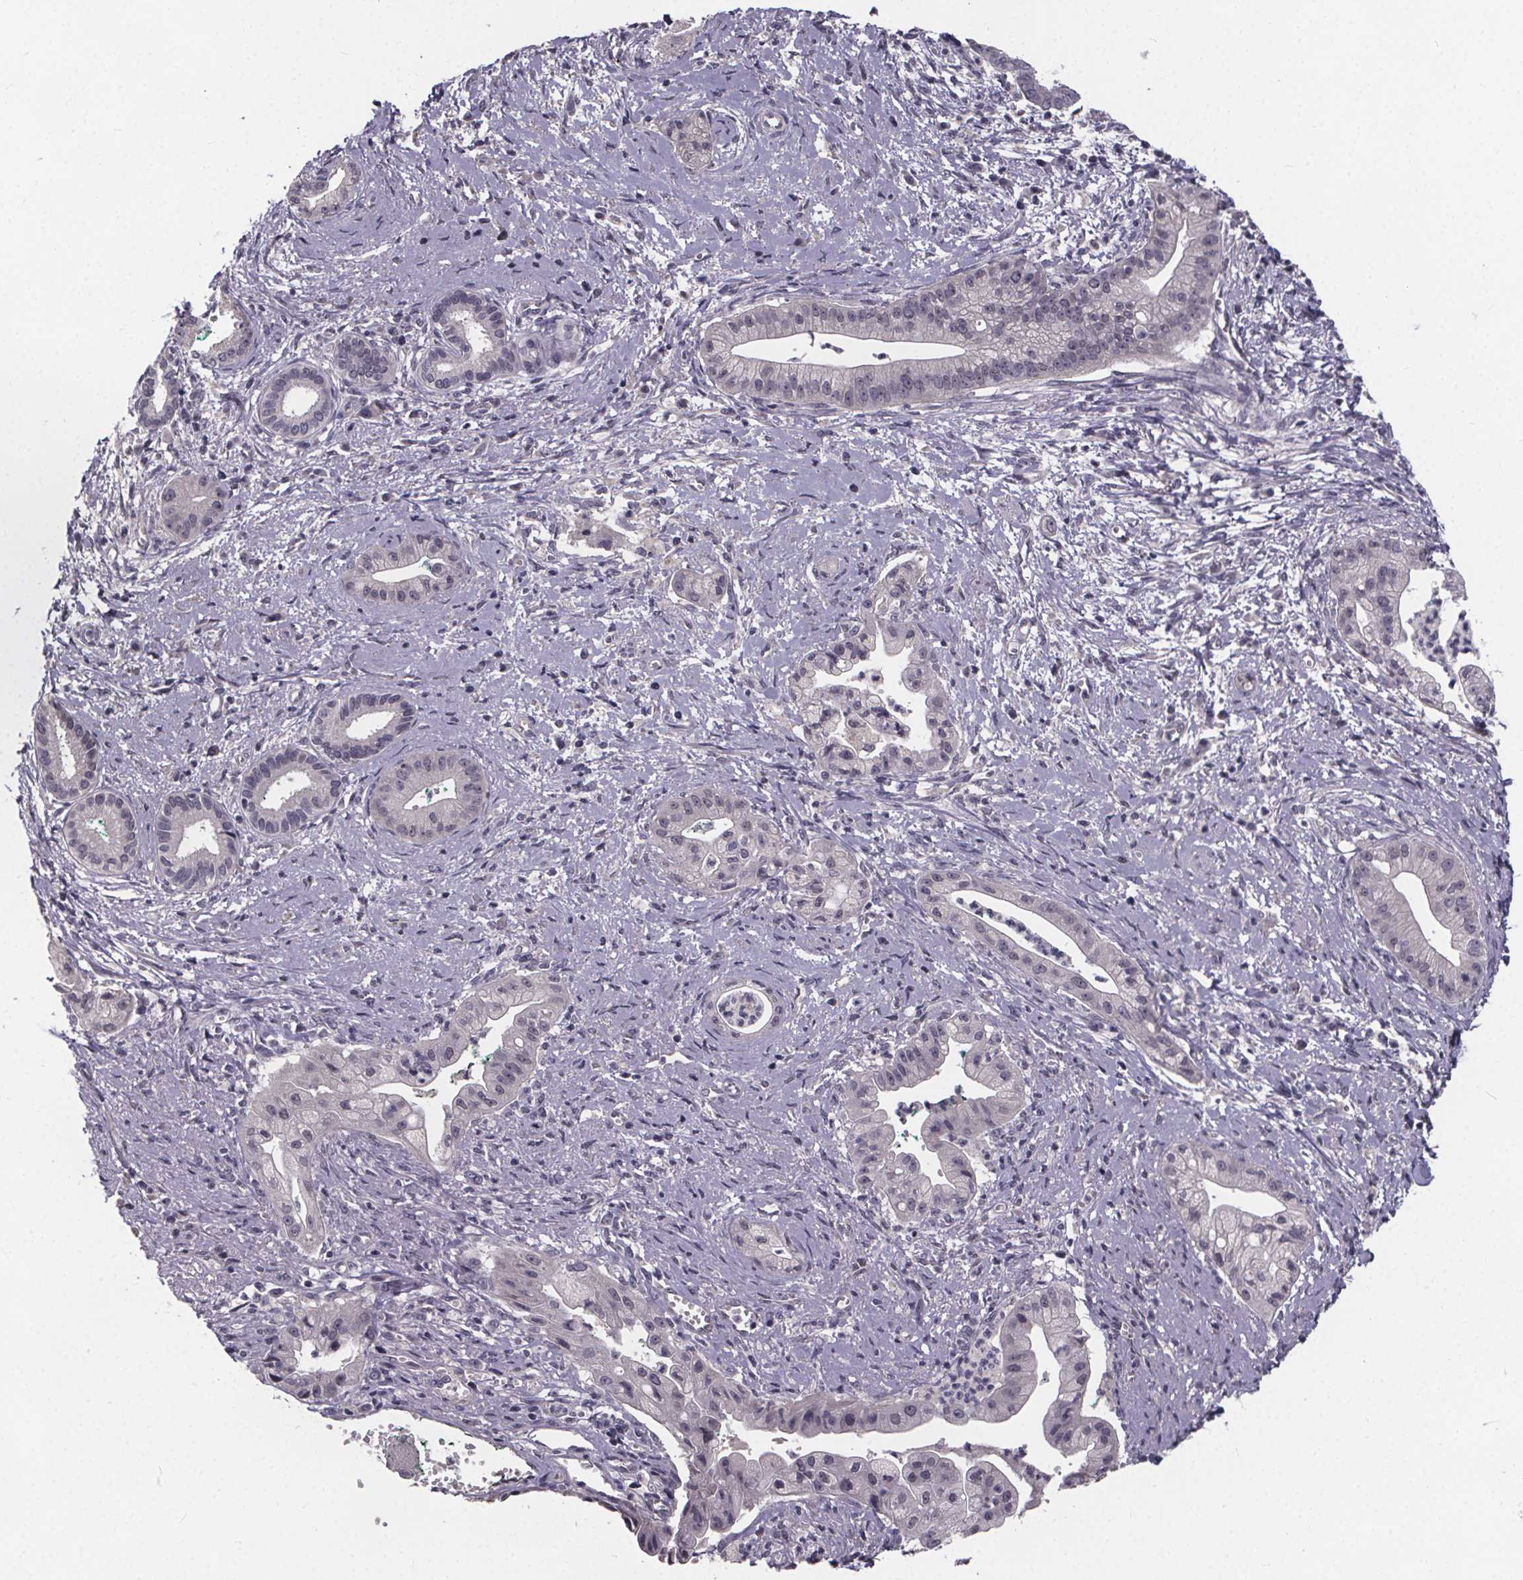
{"staining": {"intensity": "negative", "quantity": "none", "location": "none"}, "tissue": "pancreatic cancer", "cell_type": "Tumor cells", "image_type": "cancer", "snomed": [{"axis": "morphology", "description": "Normal tissue, NOS"}, {"axis": "morphology", "description": "Adenocarcinoma, NOS"}, {"axis": "topography", "description": "Lymph node"}, {"axis": "topography", "description": "Pancreas"}], "caption": "Pancreatic cancer was stained to show a protein in brown. There is no significant expression in tumor cells.", "gene": "FAM181B", "patient": {"sex": "female", "age": 58}}